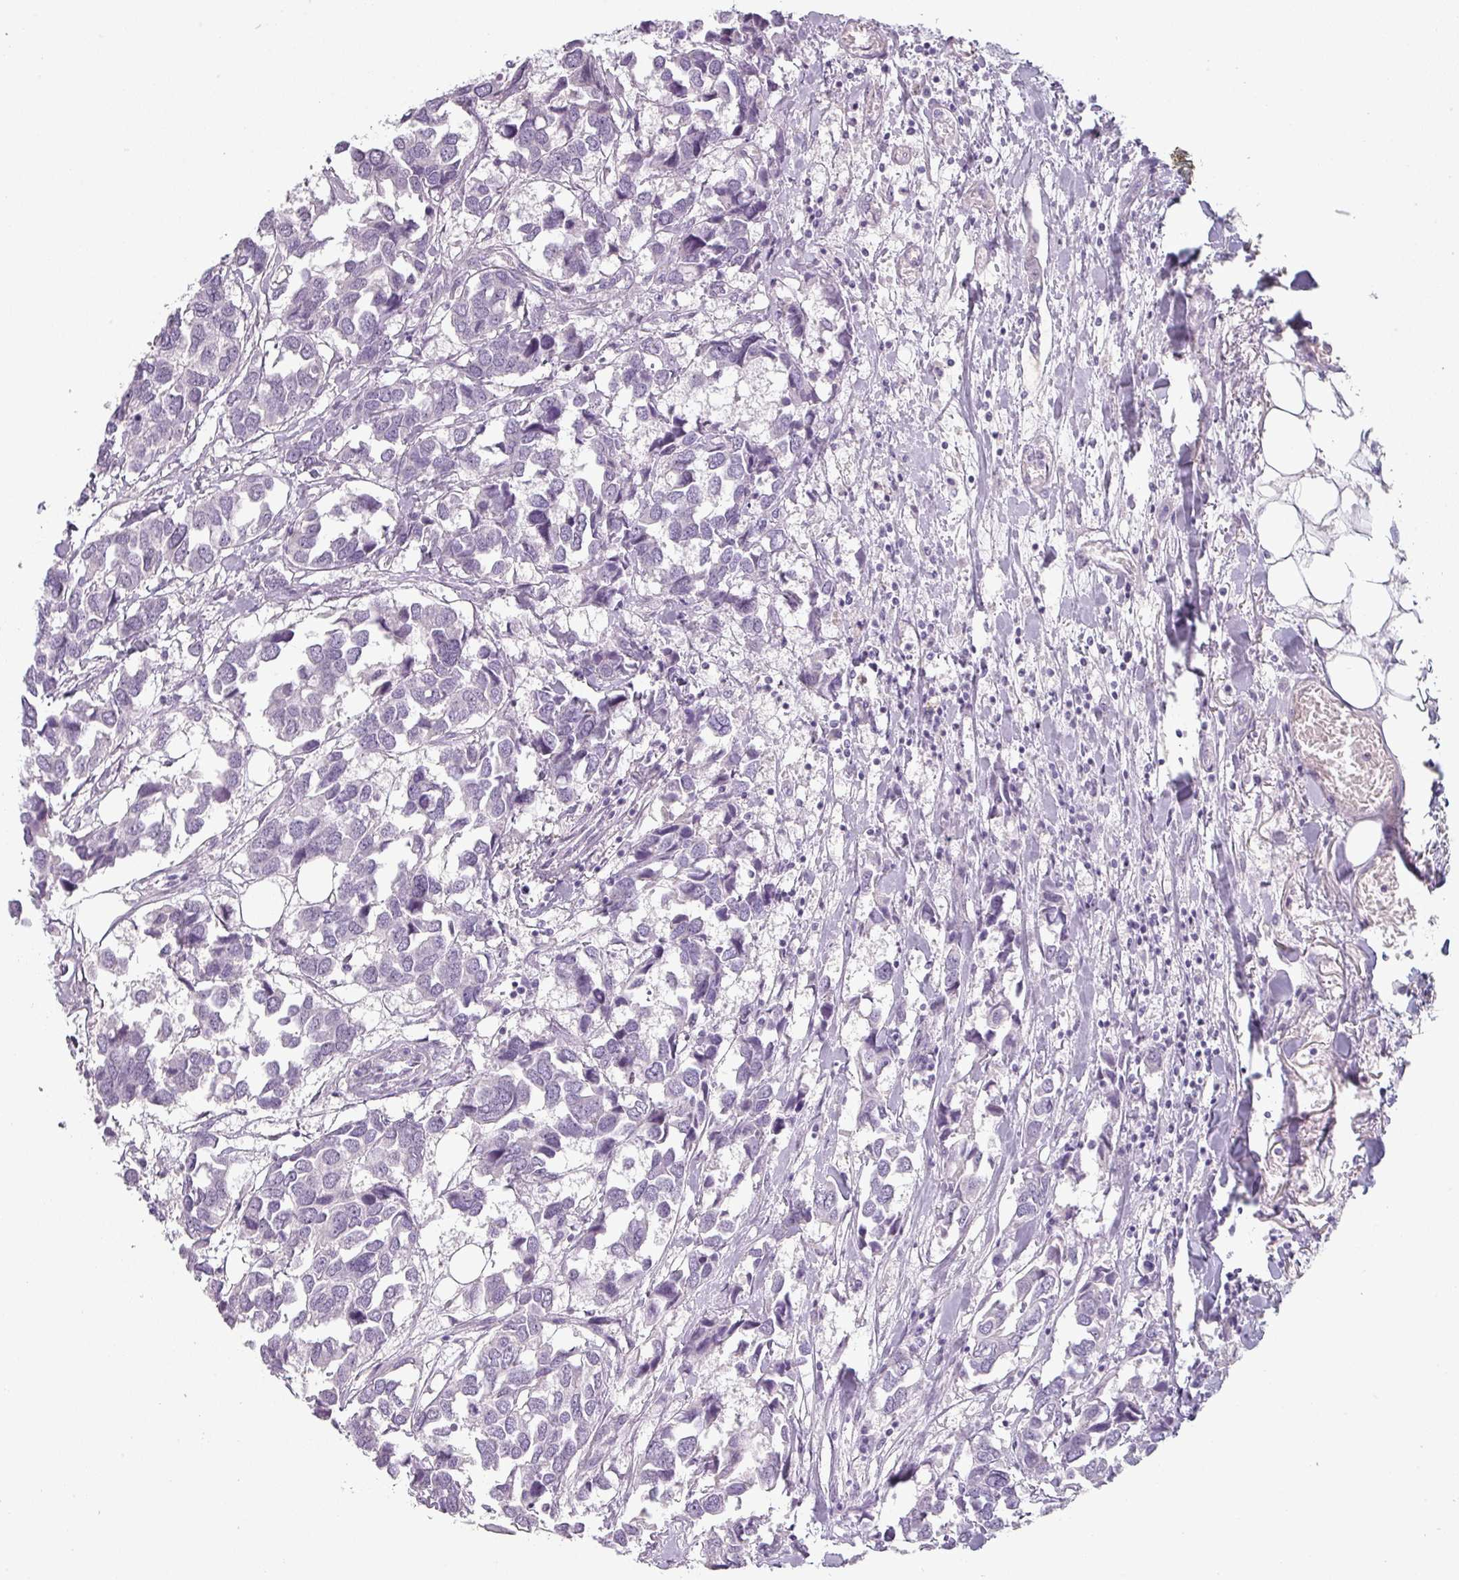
{"staining": {"intensity": "negative", "quantity": "none", "location": "none"}, "tissue": "breast cancer", "cell_type": "Tumor cells", "image_type": "cancer", "snomed": [{"axis": "morphology", "description": "Duct carcinoma"}, {"axis": "topography", "description": "Breast"}], "caption": "Photomicrograph shows no protein positivity in tumor cells of breast cancer (invasive ductal carcinoma) tissue.", "gene": "SFTPA1", "patient": {"sex": "female", "age": 83}}